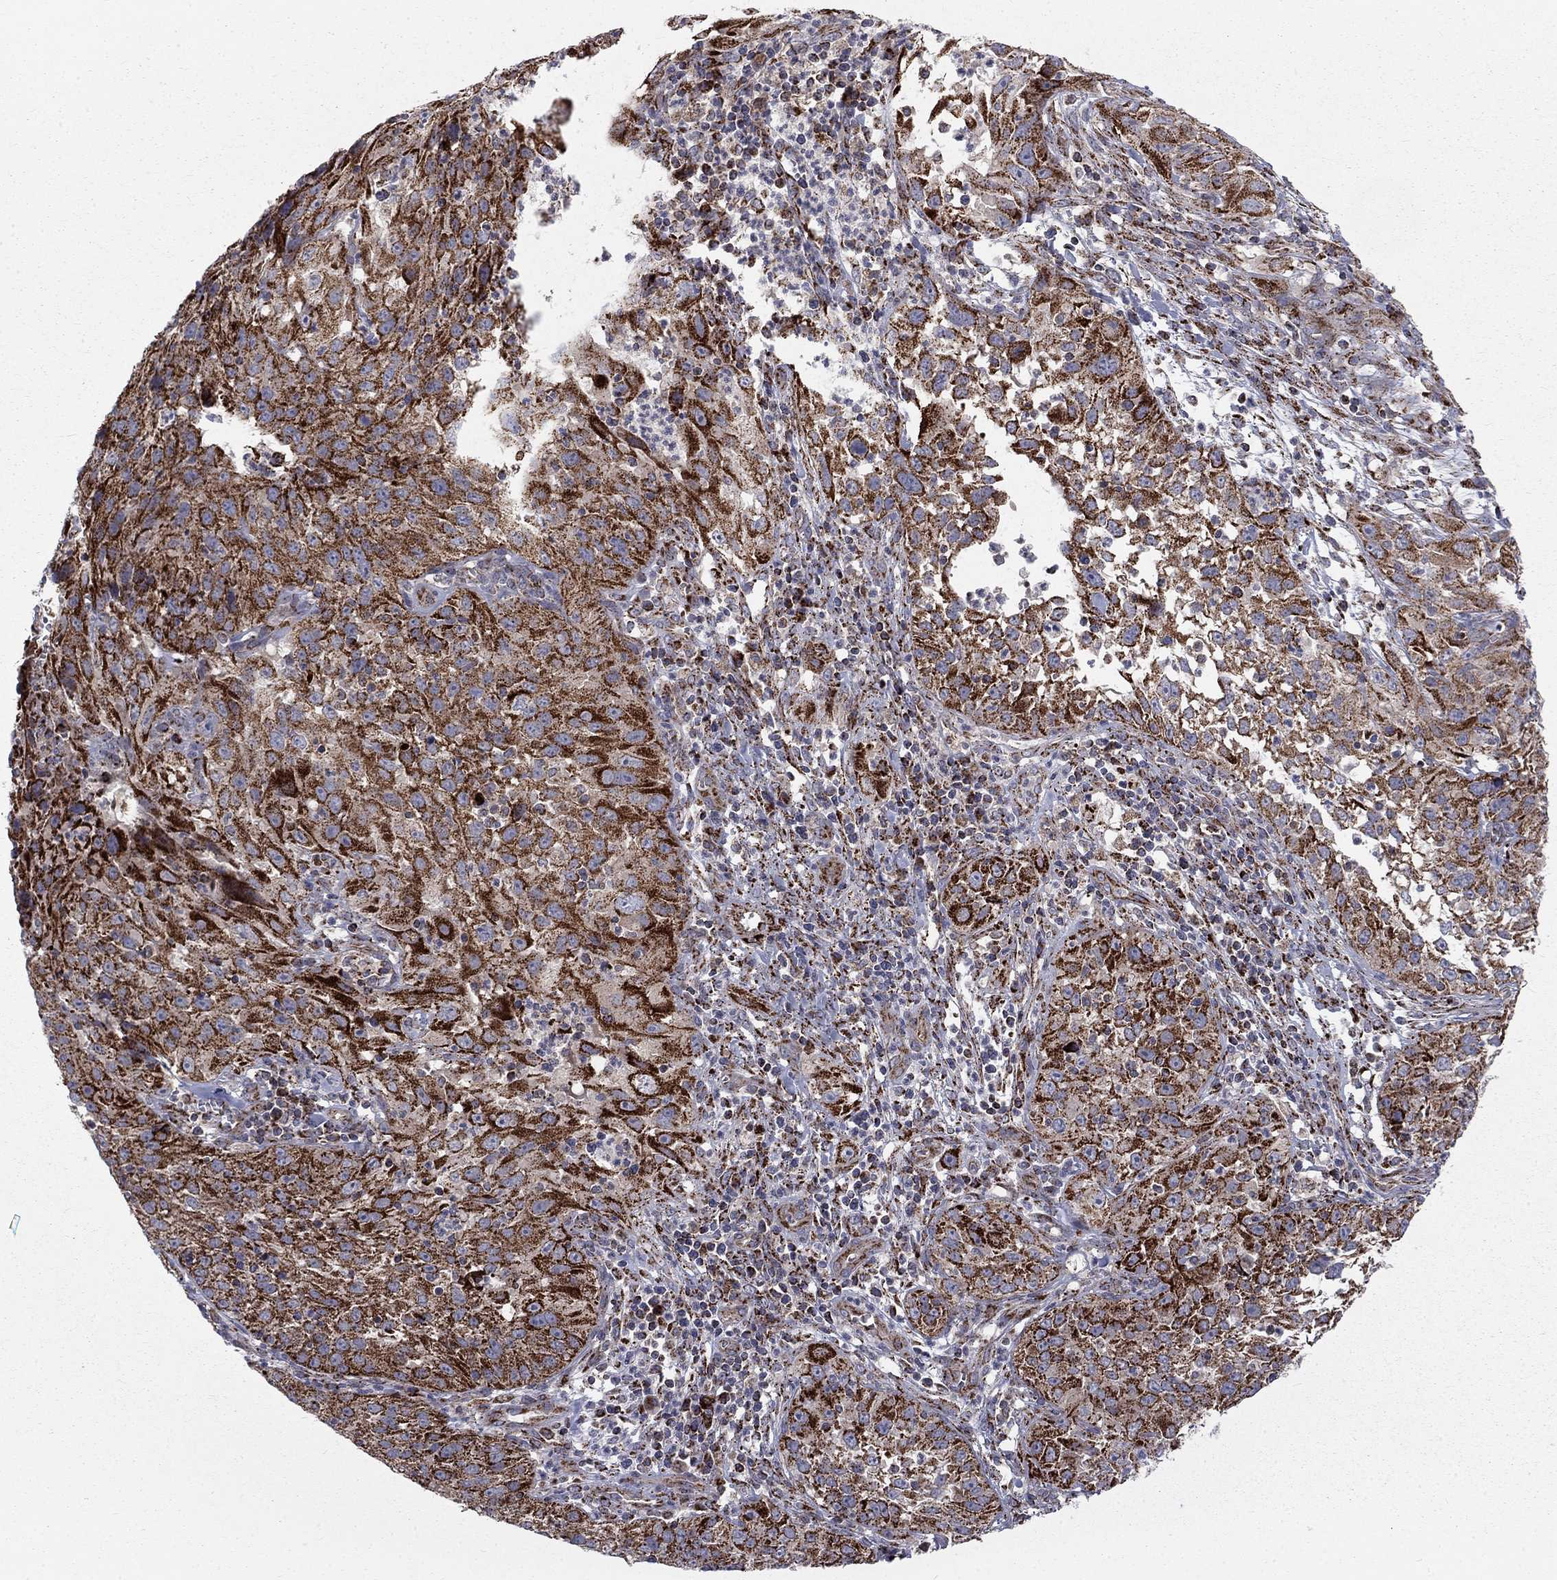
{"staining": {"intensity": "strong", "quantity": ">75%", "location": "cytoplasmic/membranous"}, "tissue": "cervical cancer", "cell_type": "Tumor cells", "image_type": "cancer", "snomed": [{"axis": "morphology", "description": "Squamous cell carcinoma, NOS"}, {"axis": "topography", "description": "Cervix"}], "caption": "This photomicrograph reveals immunohistochemistry (IHC) staining of human cervical squamous cell carcinoma, with high strong cytoplasmic/membranous expression in approximately >75% of tumor cells.", "gene": "ALDH1B1", "patient": {"sex": "female", "age": 32}}